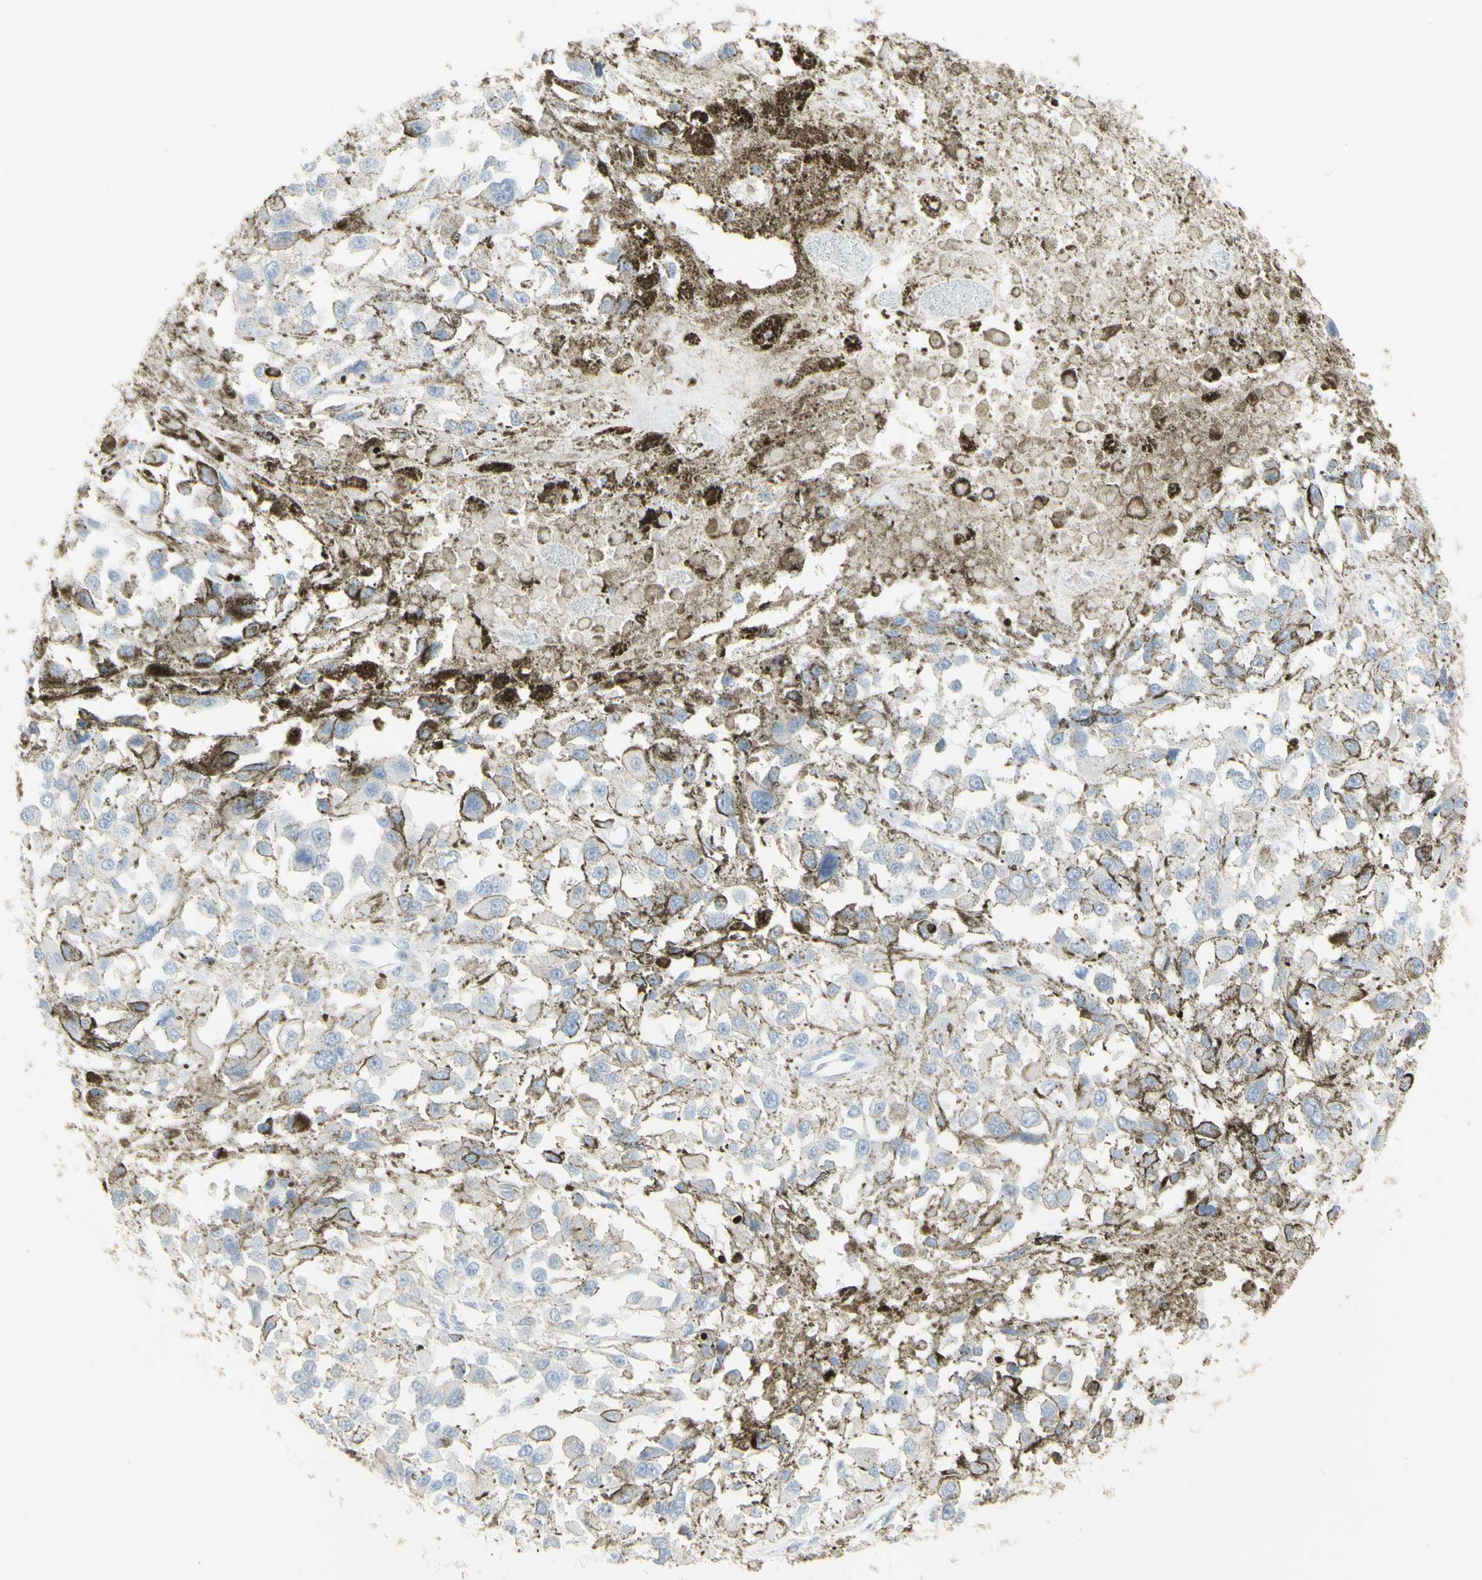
{"staining": {"intensity": "negative", "quantity": "none", "location": "none"}, "tissue": "melanoma", "cell_type": "Tumor cells", "image_type": "cancer", "snomed": [{"axis": "morphology", "description": "Malignant melanoma, Metastatic site"}, {"axis": "topography", "description": "Lymph node"}], "caption": "Histopathology image shows no protein staining in tumor cells of malignant melanoma (metastatic site) tissue.", "gene": "ENSG00000198211", "patient": {"sex": "male", "age": 59}}